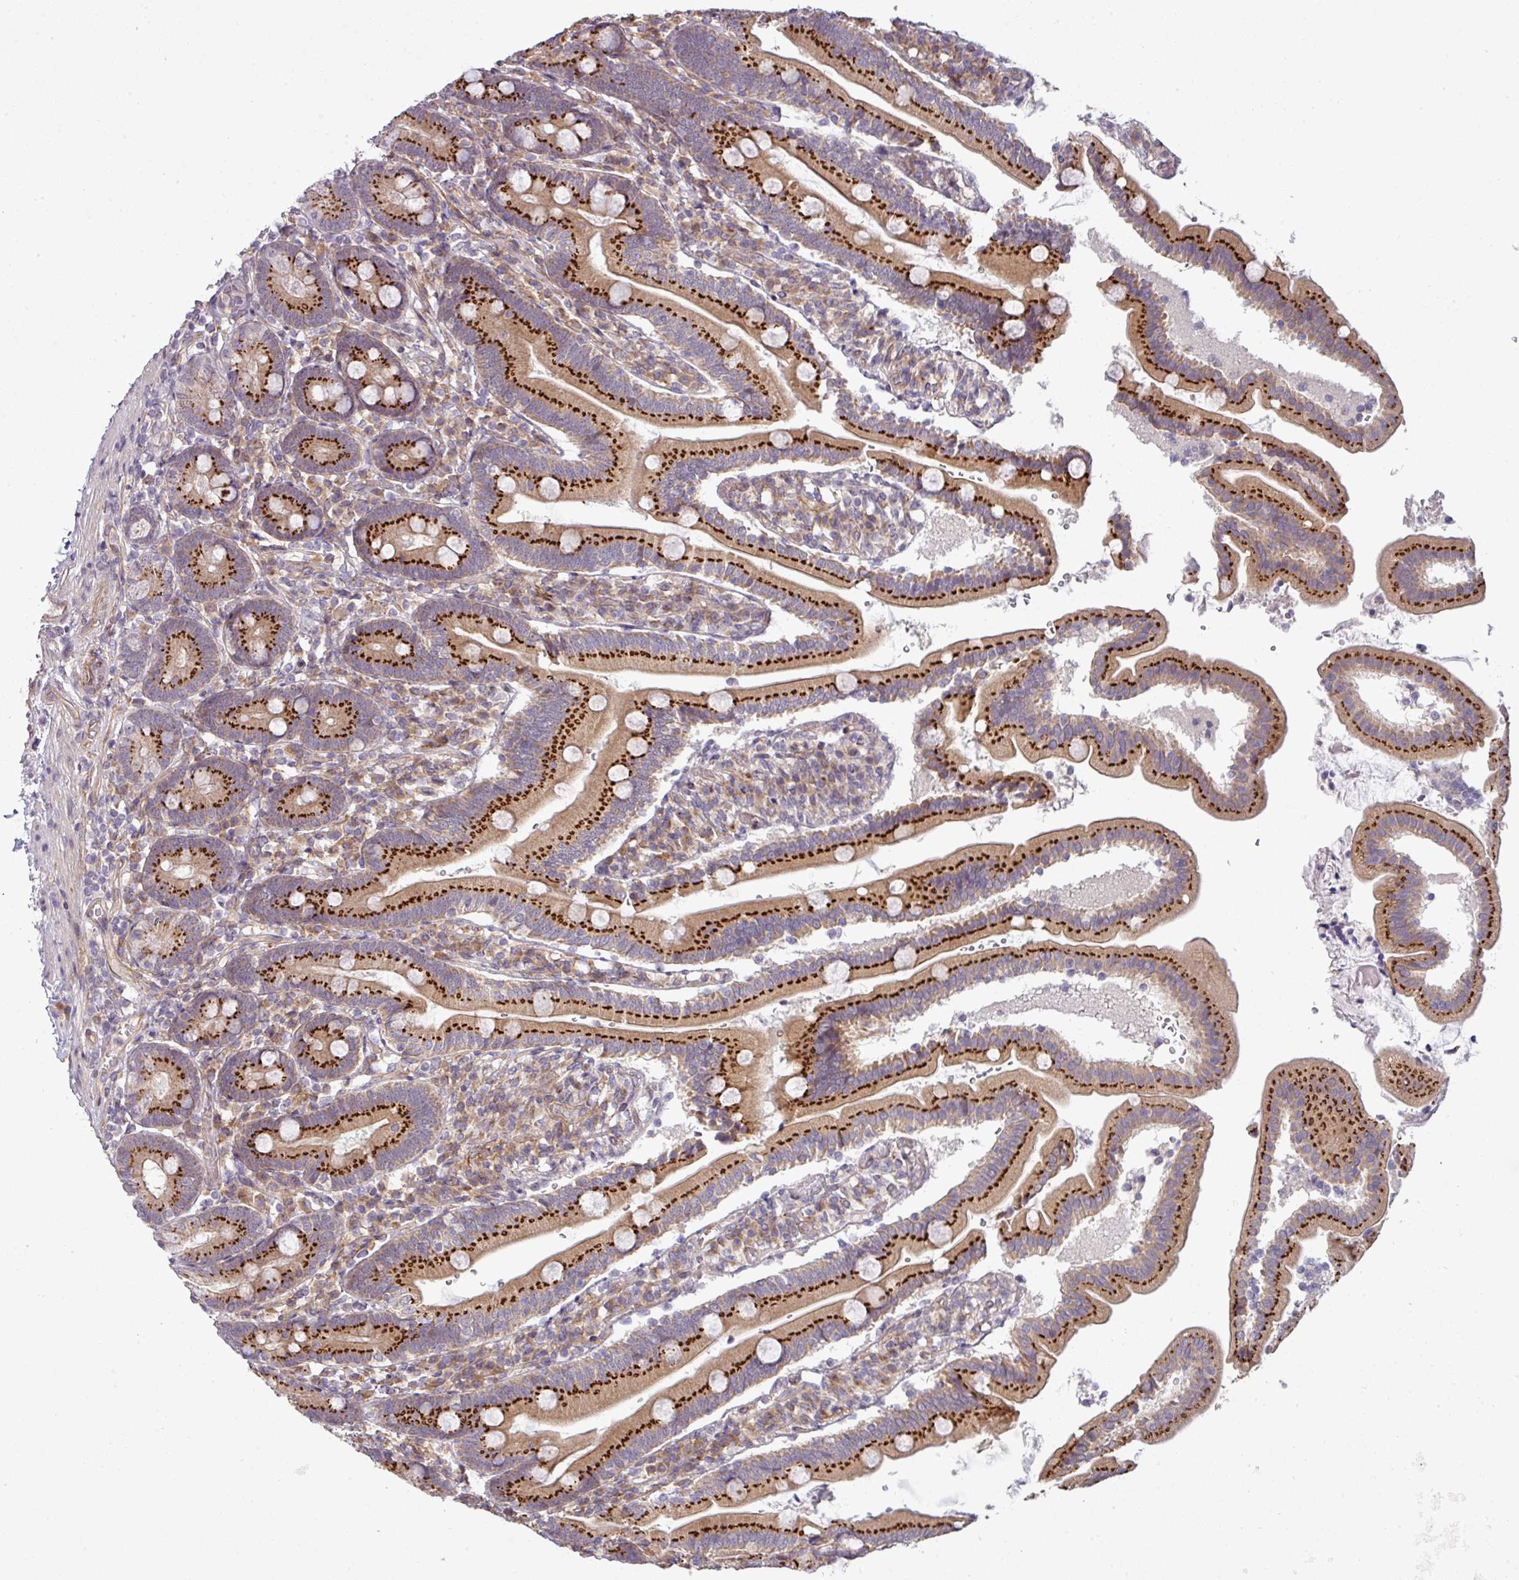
{"staining": {"intensity": "strong", "quantity": ">75%", "location": "cytoplasmic/membranous"}, "tissue": "duodenum", "cell_type": "Glandular cells", "image_type": "normal", "snomed": [{"axis": "morphology", "description": "Normal tissue, NOS"}, {"axis": "topography", "description": "Duodenum"}], "caption": "High-power microscopy captured an IHC image of normal duodenum, revealing strong cytoplasmic/membranous positivity in about >75% of glandular cells.", "gene": "TIMMDC1", "patient": {"sex": "female", "age": 67}}